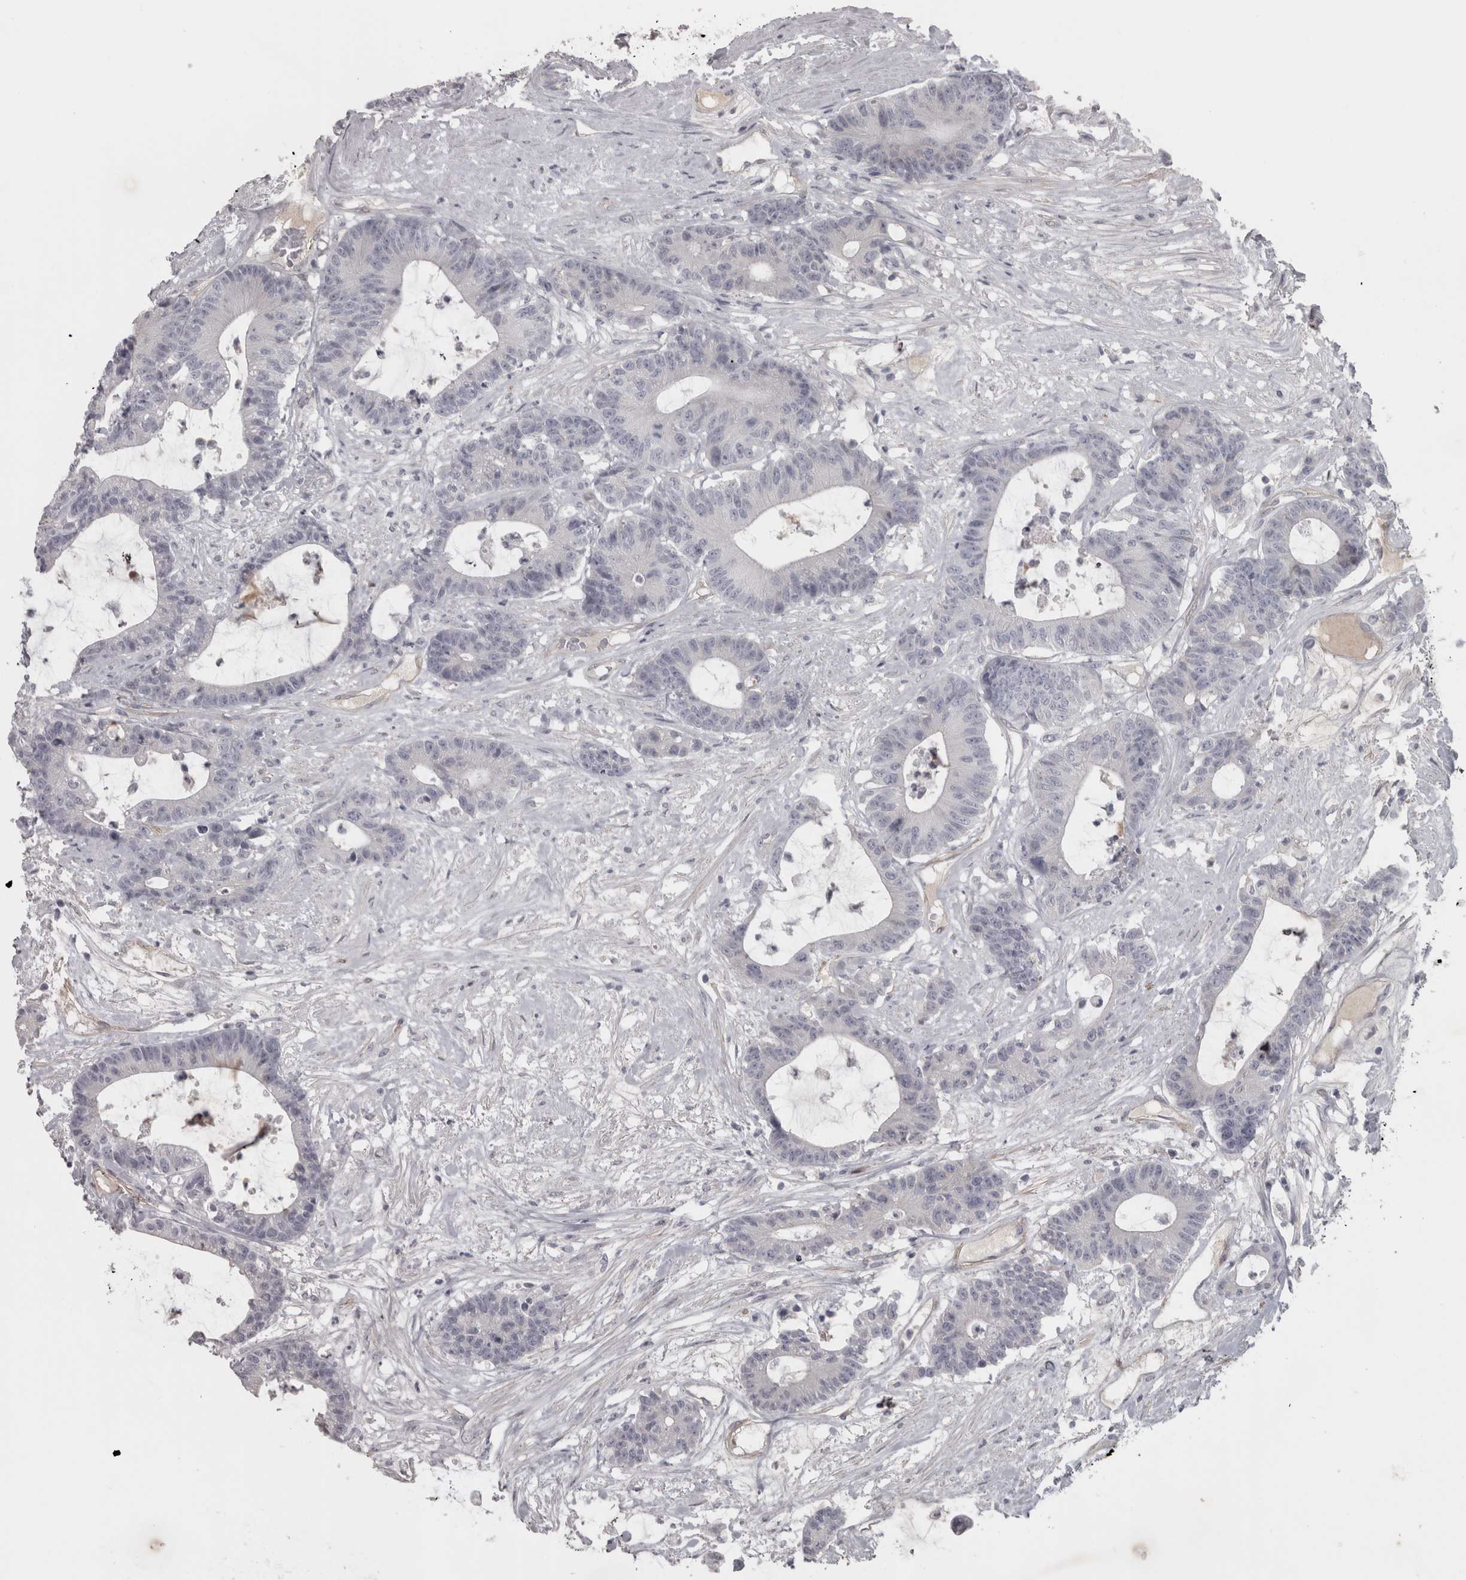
{"staining": {"intensity": "negative", "quantity": "none", "location": "none"}, "tissue": "colorectal cancer", "cell_type": "Tumor cells", "image_type": "cancer", "snomed": [{"axis": "morphology", "description": "Adenocarcinoma, NOS"}, {"axis": "topography", "description": "Colon"}], "caption": "Human adenocarcinoma (colorectal) stained for a protein using immunohistochemistry (IHC) displays no positivity in tumor cells.", "gene": "PPP1R12B", "patient": {"sex": "female", "age": 84}}